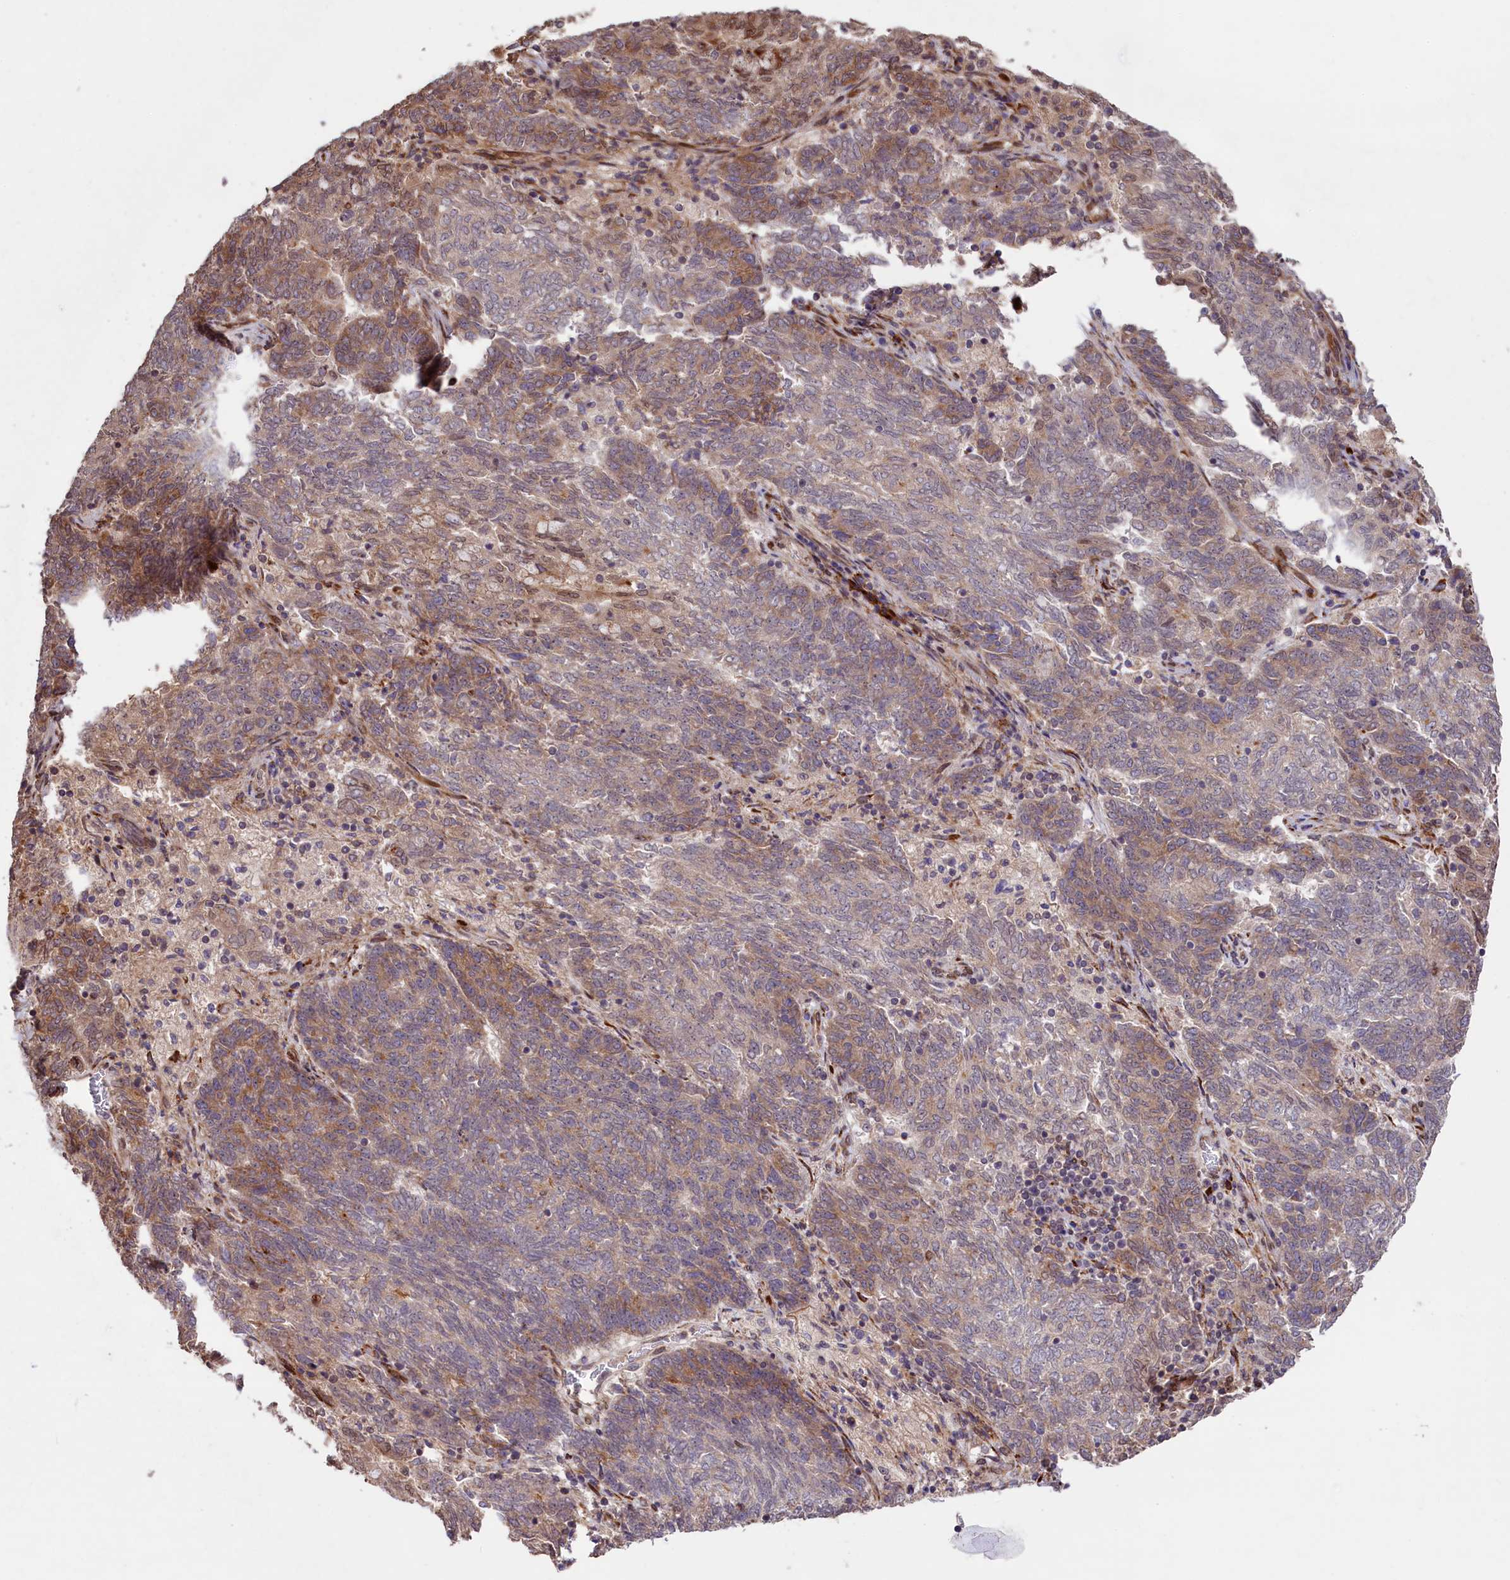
{"staining": {"intensity": "moderate", "quantity": "25%-75%", "location": "cytoplasmic/membranous"}, "tissue": "endometrial cancer", "cell_type": "Tumor cells", "image_type": "cancer", "snomed": [{"axis": "morphology", "description": "Adenocarcinoma, NOS"}, {"axis": "topography", "description": "Endometrium"}], "caption": "DAB immunohistochemical staining of endometrial cancer displays moderate cytoplasmic/membranous protein staining in approximately 25%-75% of tumor cells. (DAB = brown stain, brightfield microscopy at high magnification).", "gene": "C5orf15", "patient": {"sex": "female", "age": 80}}